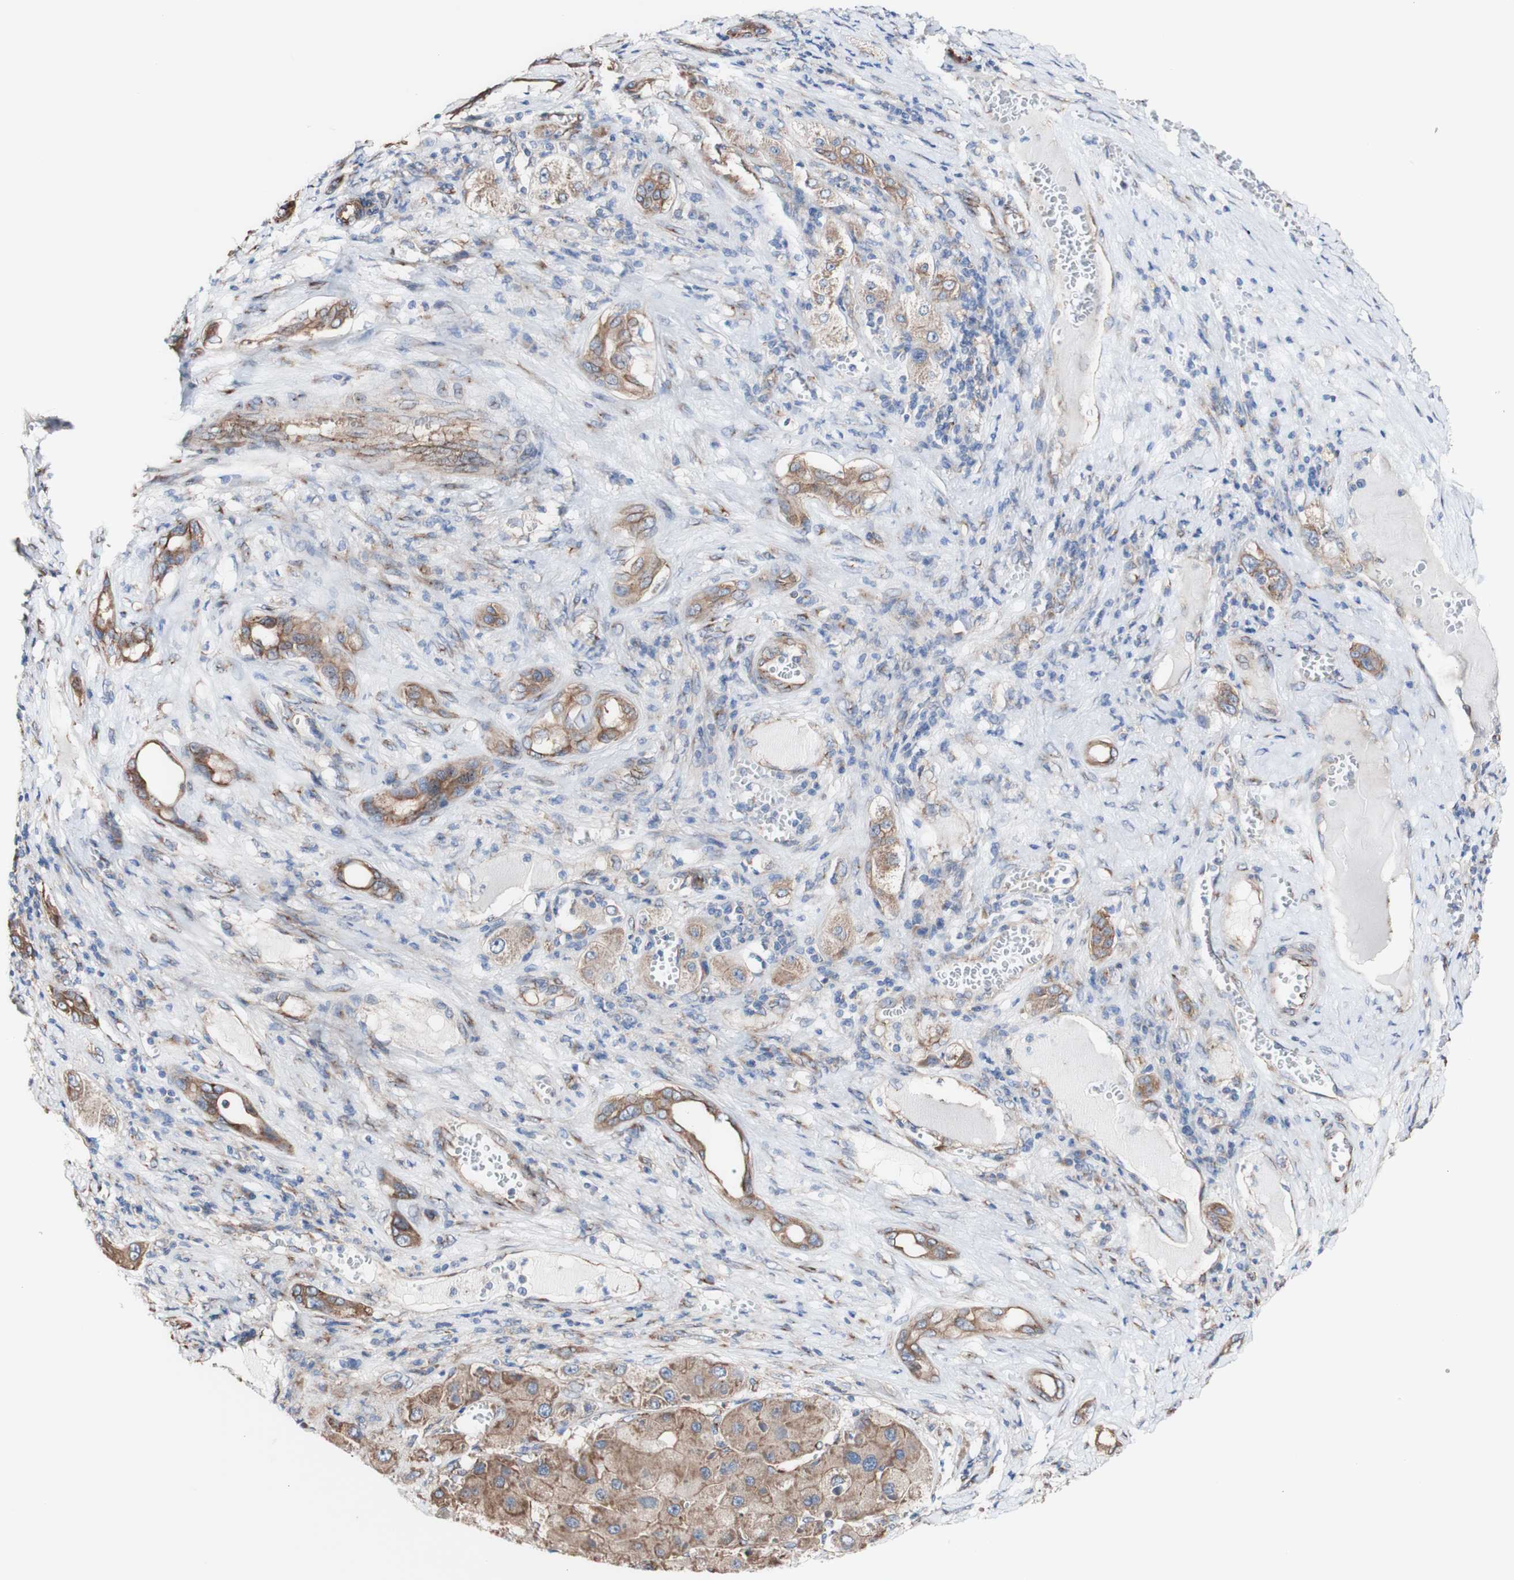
{"staining": {"intensity": "moderate", "quantity": ">75%", "location": "cytoplasmic/membranous"}, "tissue": "liver cancer", "cell_type": "Tumor cells", "image_type": "cancer", "snomed": [{"axis": "morphology", "description": "Carcinoma, Hepatocellular, NOS"}, {"axis": "topography", "description": "Liver"}], "caption": "About >75% of tumor cells in hepatocellular carcinoma (liver) show moderate cytoplasmic/membranous protein positivity as visualized by brown immunohistochemical staining.", "gene": "LRIG3", "patient": {"sex": "female", "age": 73}}